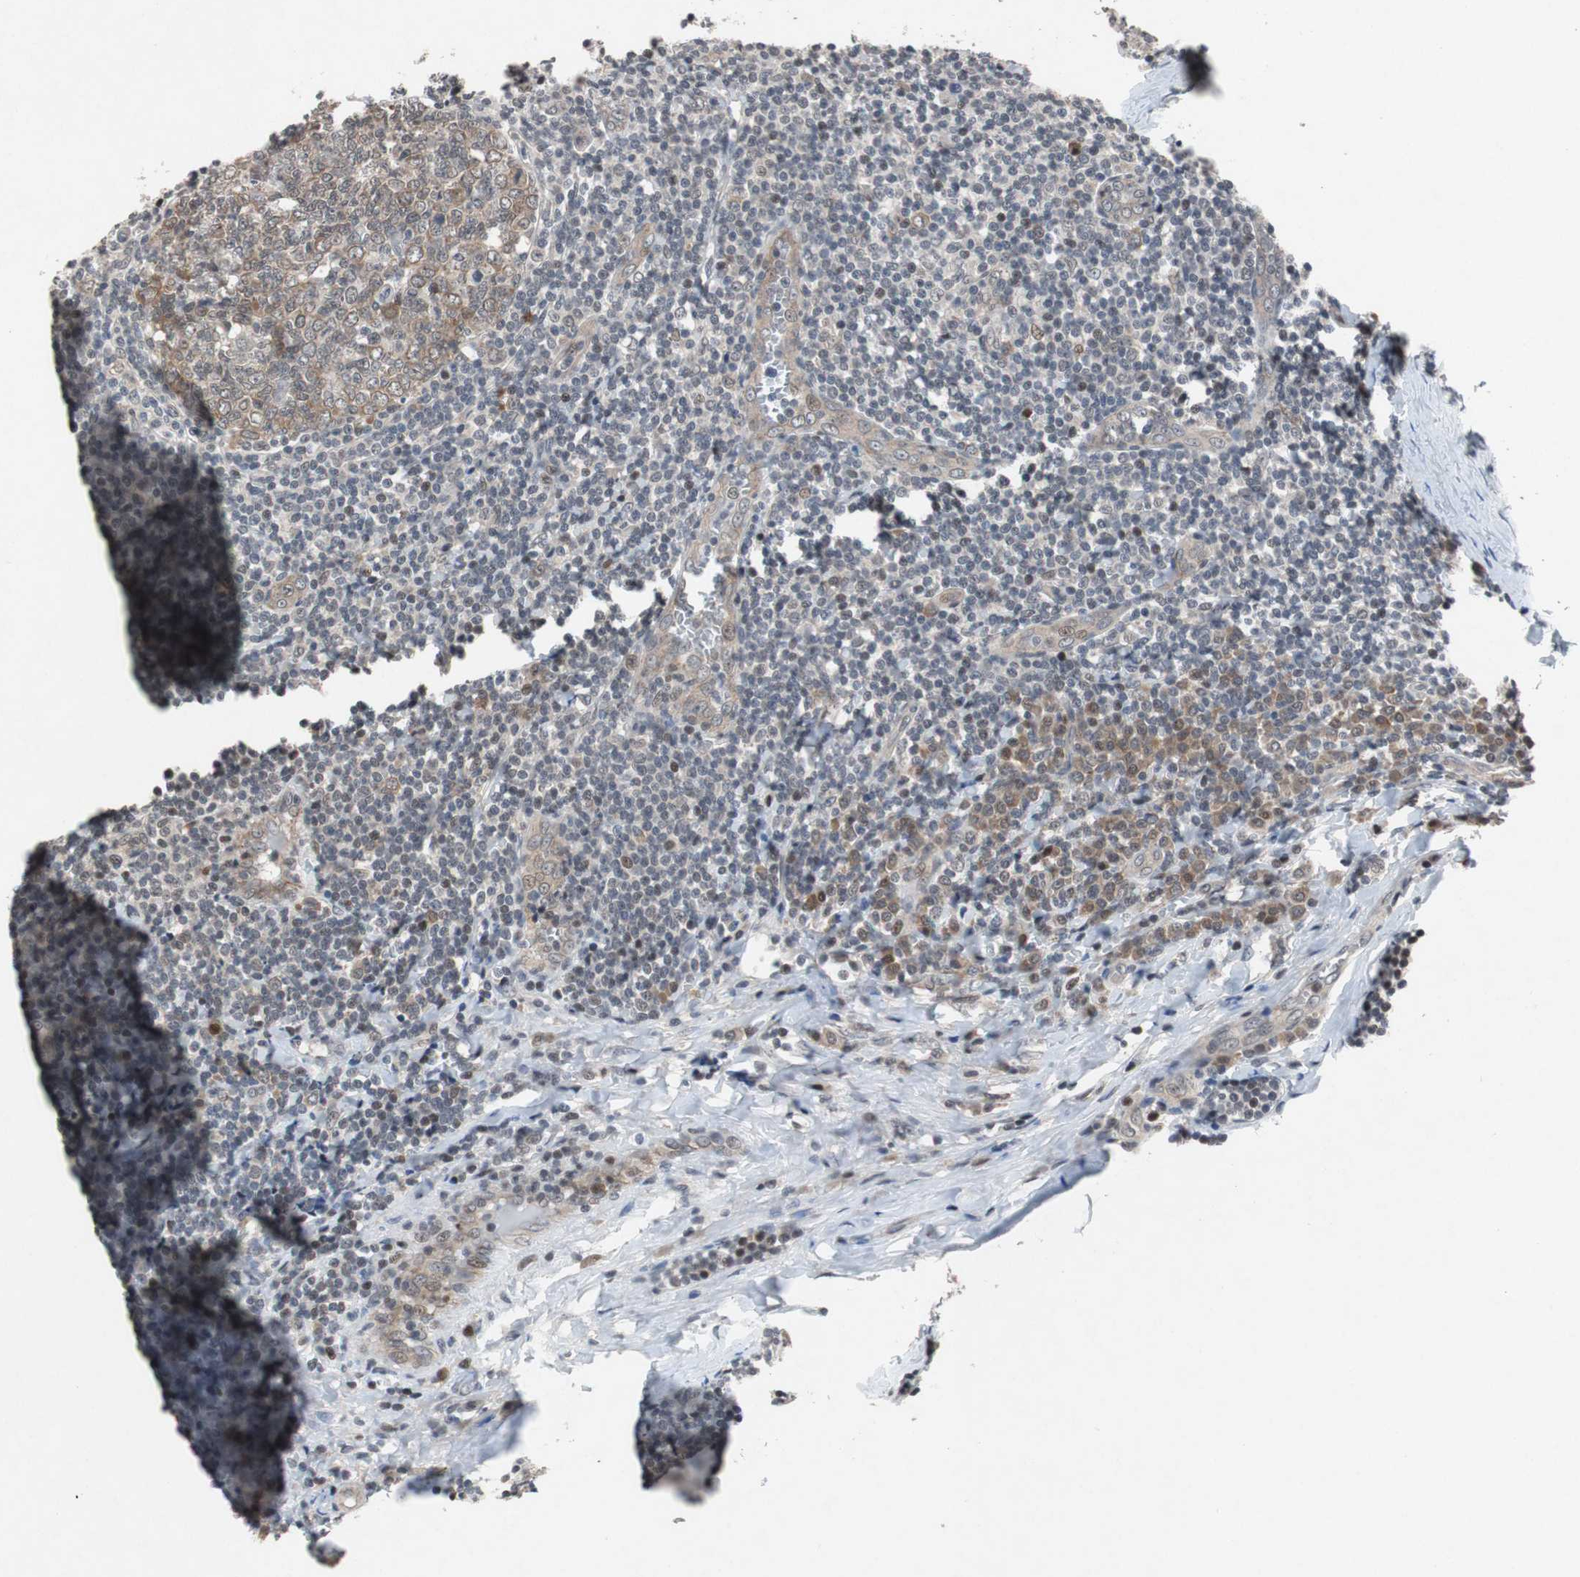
{"staining": {"intensity": "moderate", "quantity": "25%-75%", "location": "cytoplasmic/membranous,nuclear"}, "tissue": "tonsil", "cell_type": "Germinal center cells", "image_type": "normal", "snomed": [{"axis": "morphology", "description": "Normal tissue, NOS"}, {"axis": "topography", "description": "Tonsil"}], "caption": "This is a photomicrograph of IHC staining of normal tonsil, which shows moderate staining in the cytoplasmic/membranous,nuclear of germinal center cells.", "gene": "TP63", "patient": {"sex": "male", "age": 31}}